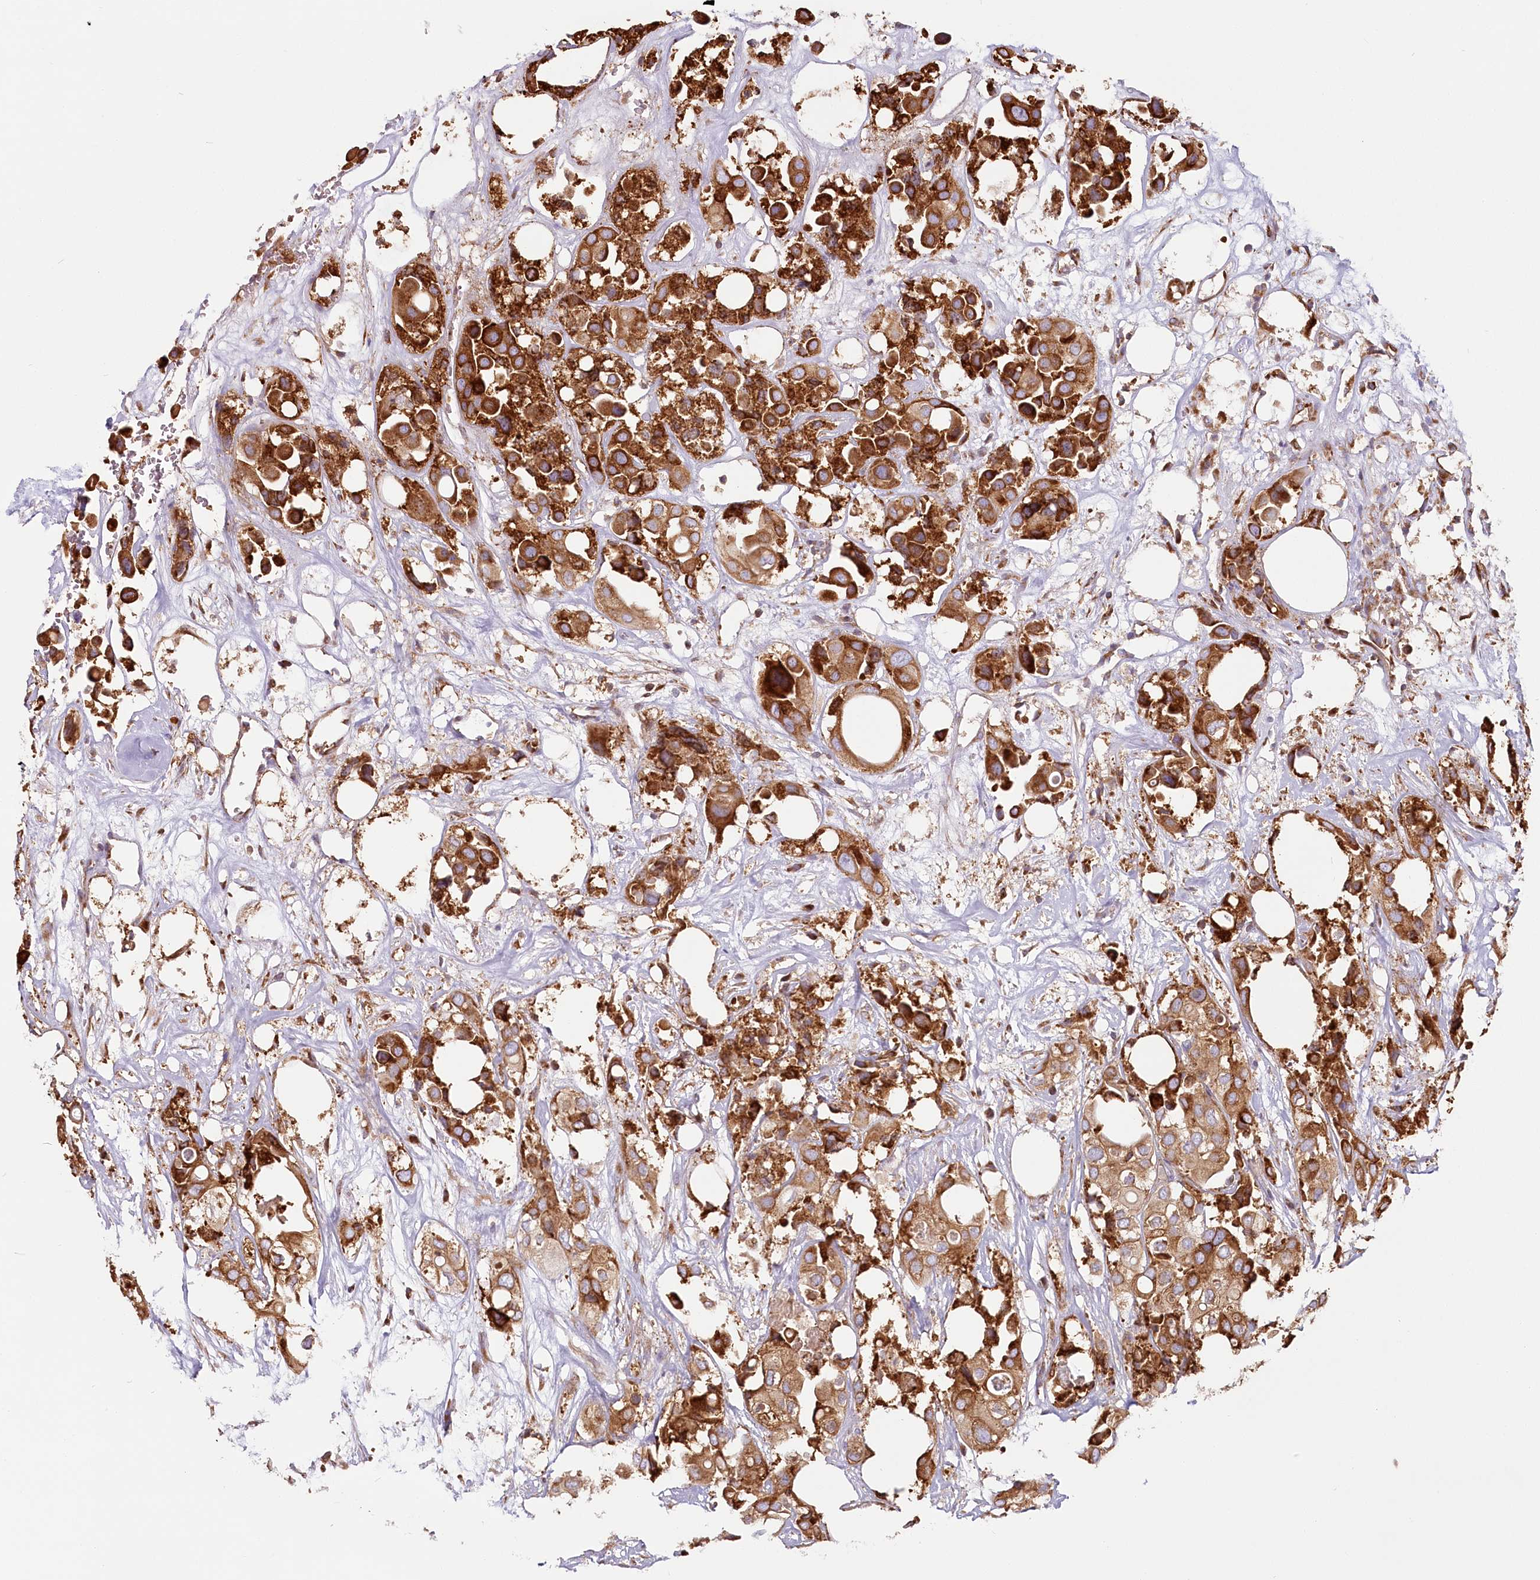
{"staining": {"intensity": "strong", "quantity": ">75%", "location": "cytoplasmic/membranous"}, "tissue": "urothelial cancer", "cell_type": "Tumor cells", "image_type": "cancer", "snomed": [{"axis": "morphology", "description": "Urothelial carcinoma, High grade"}, {"axis": "topography", "description": "Urinary bladder"}], "caption": "Protein staining displays strong cytoplasmic/membranous expression in approximately >75% of tumor cells in urothelial cancer.", "gene": "HARS2", "patient": {"sex": "male", "age": 64}}